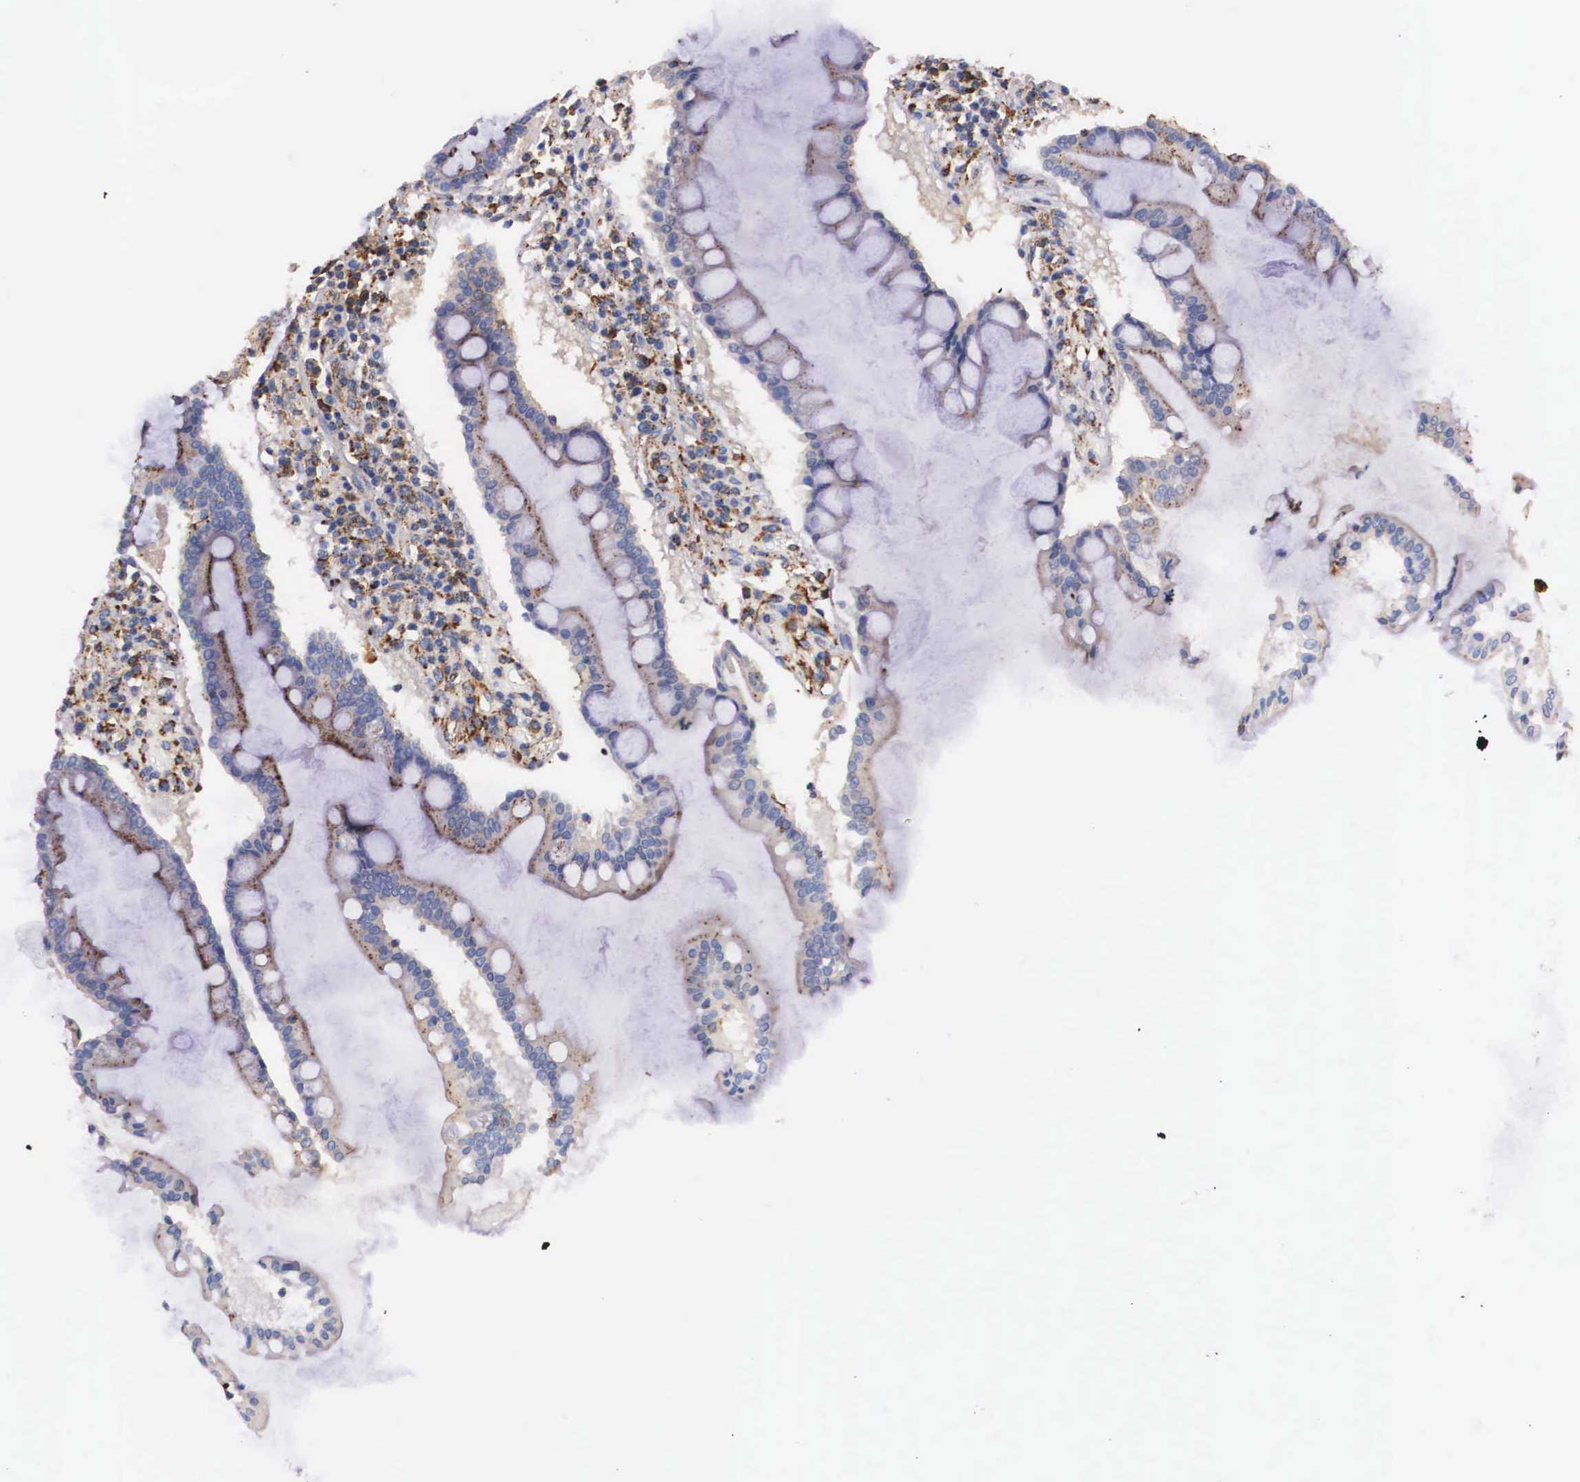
{"staining": {"intensity": "weak", "quantity": "25%-75%", "location": "cytoplasmic/membranous"}, "tissue": "duodenum", "cell_type": "Glandular cells", "image_type": "normal", "snomed": [{"axis": "morphology", "description": "Normal tissue, NOS"}, {"axis": "topography", "description": "Duodenum"}], "caption": "Duodenum stained with IHC displays weak cytoplasmic/membranous expression in approximately 25%-75% of glandular cells.", "gene": "NAGA", "patient": {"sex": "male", "age": 73}}